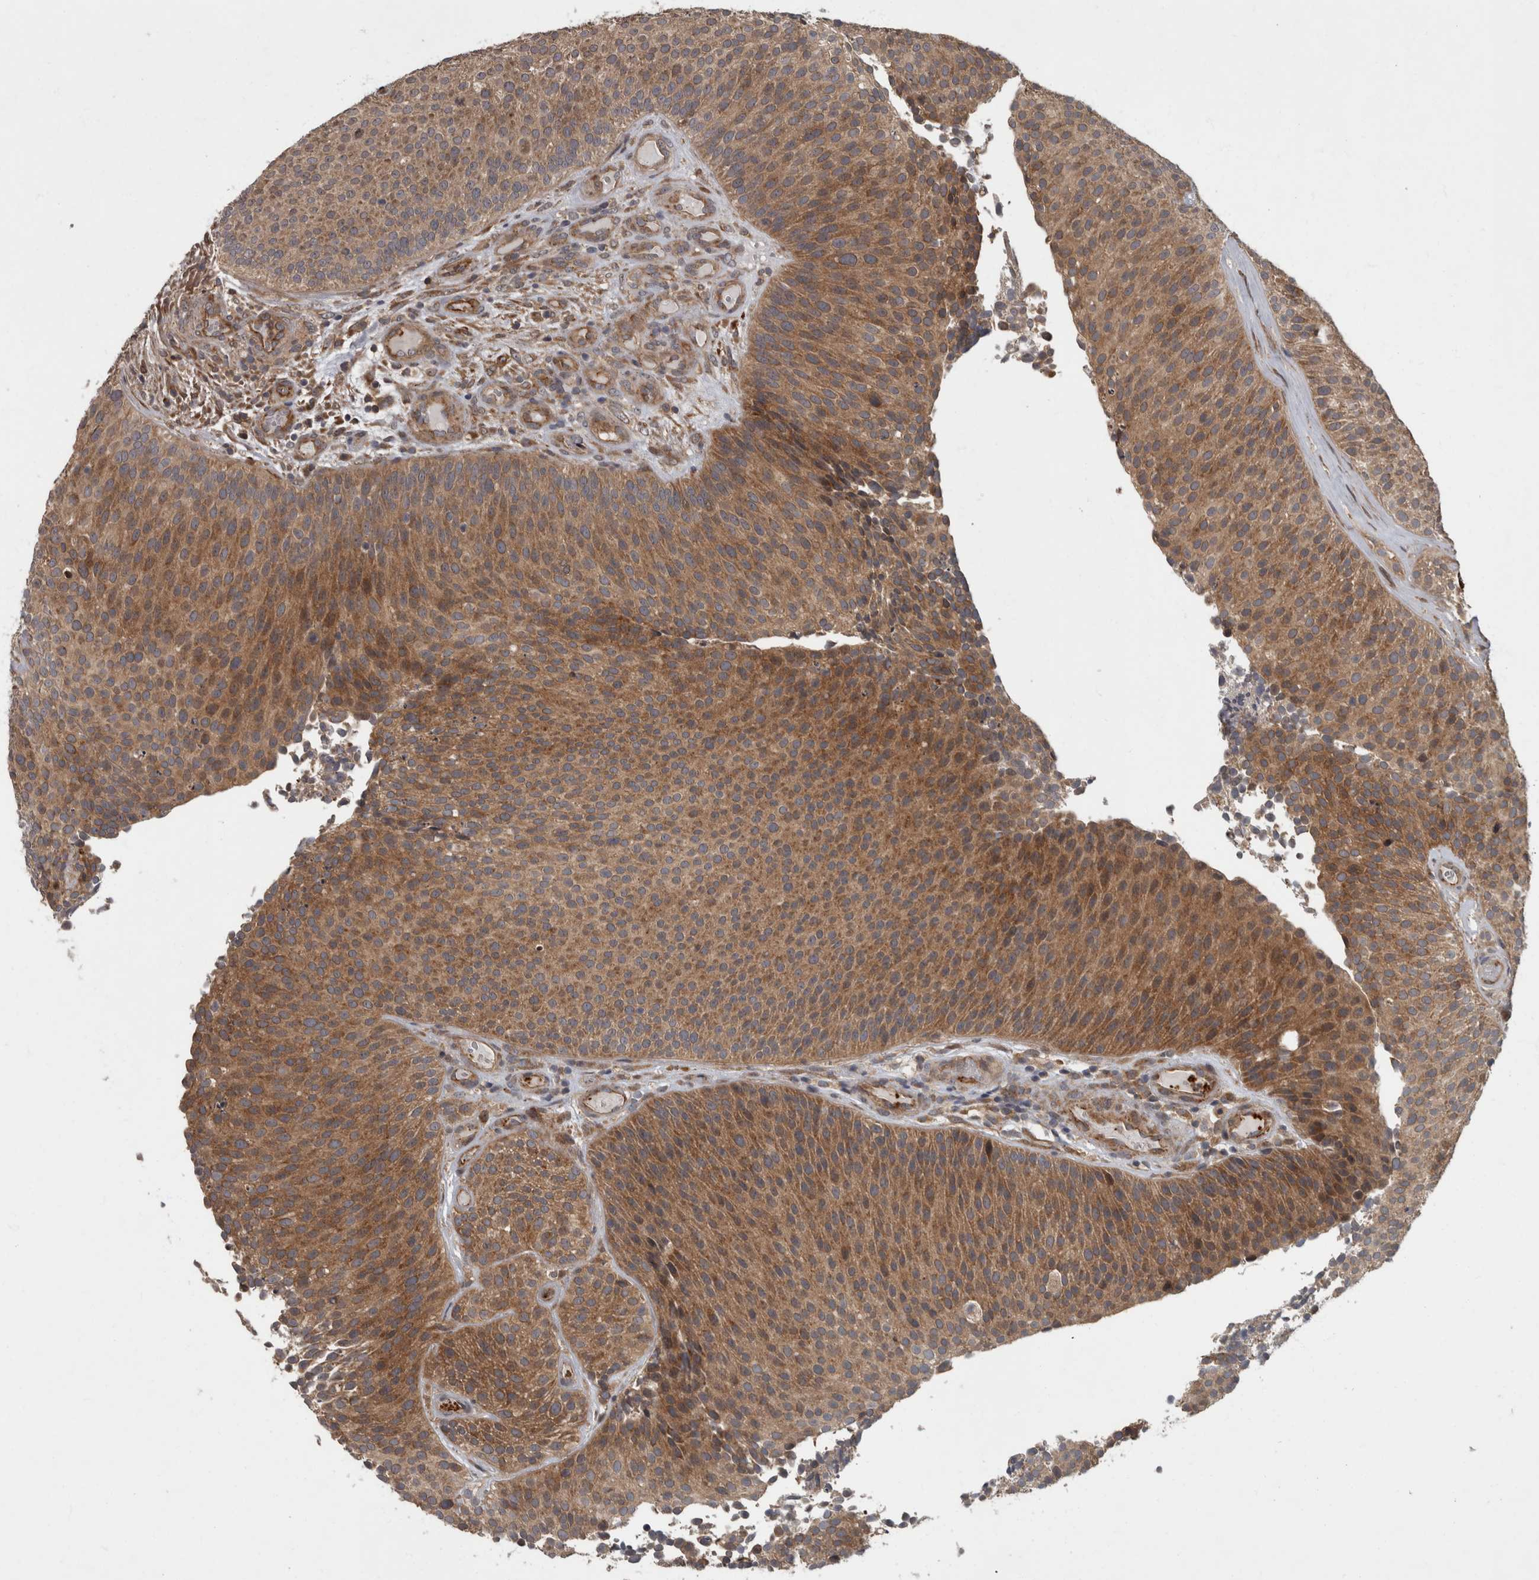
{"staining": {"intensity": "moderate", "quantity": ">75%", "location": "cytoplasmic/membranous"}, "tissue": "urothelial cancer", "cell_type": "Tumor cells", "image_type": "cancer", "snomed": [{"axis": "morphology", "description": "Urothelial carcinoma, Low grade"}, {"axis": "topography", "description": "Urinary bladder"}], "caption": "Low-grade urothelial carcinoma was stained to show a protein in brown. There is medium levels of moderate cytoplasmic/membranous positivity in approximately >75% of tumor cells.", "gene": "VEGFD", "patient": {"sex": "male", "age": 86}}